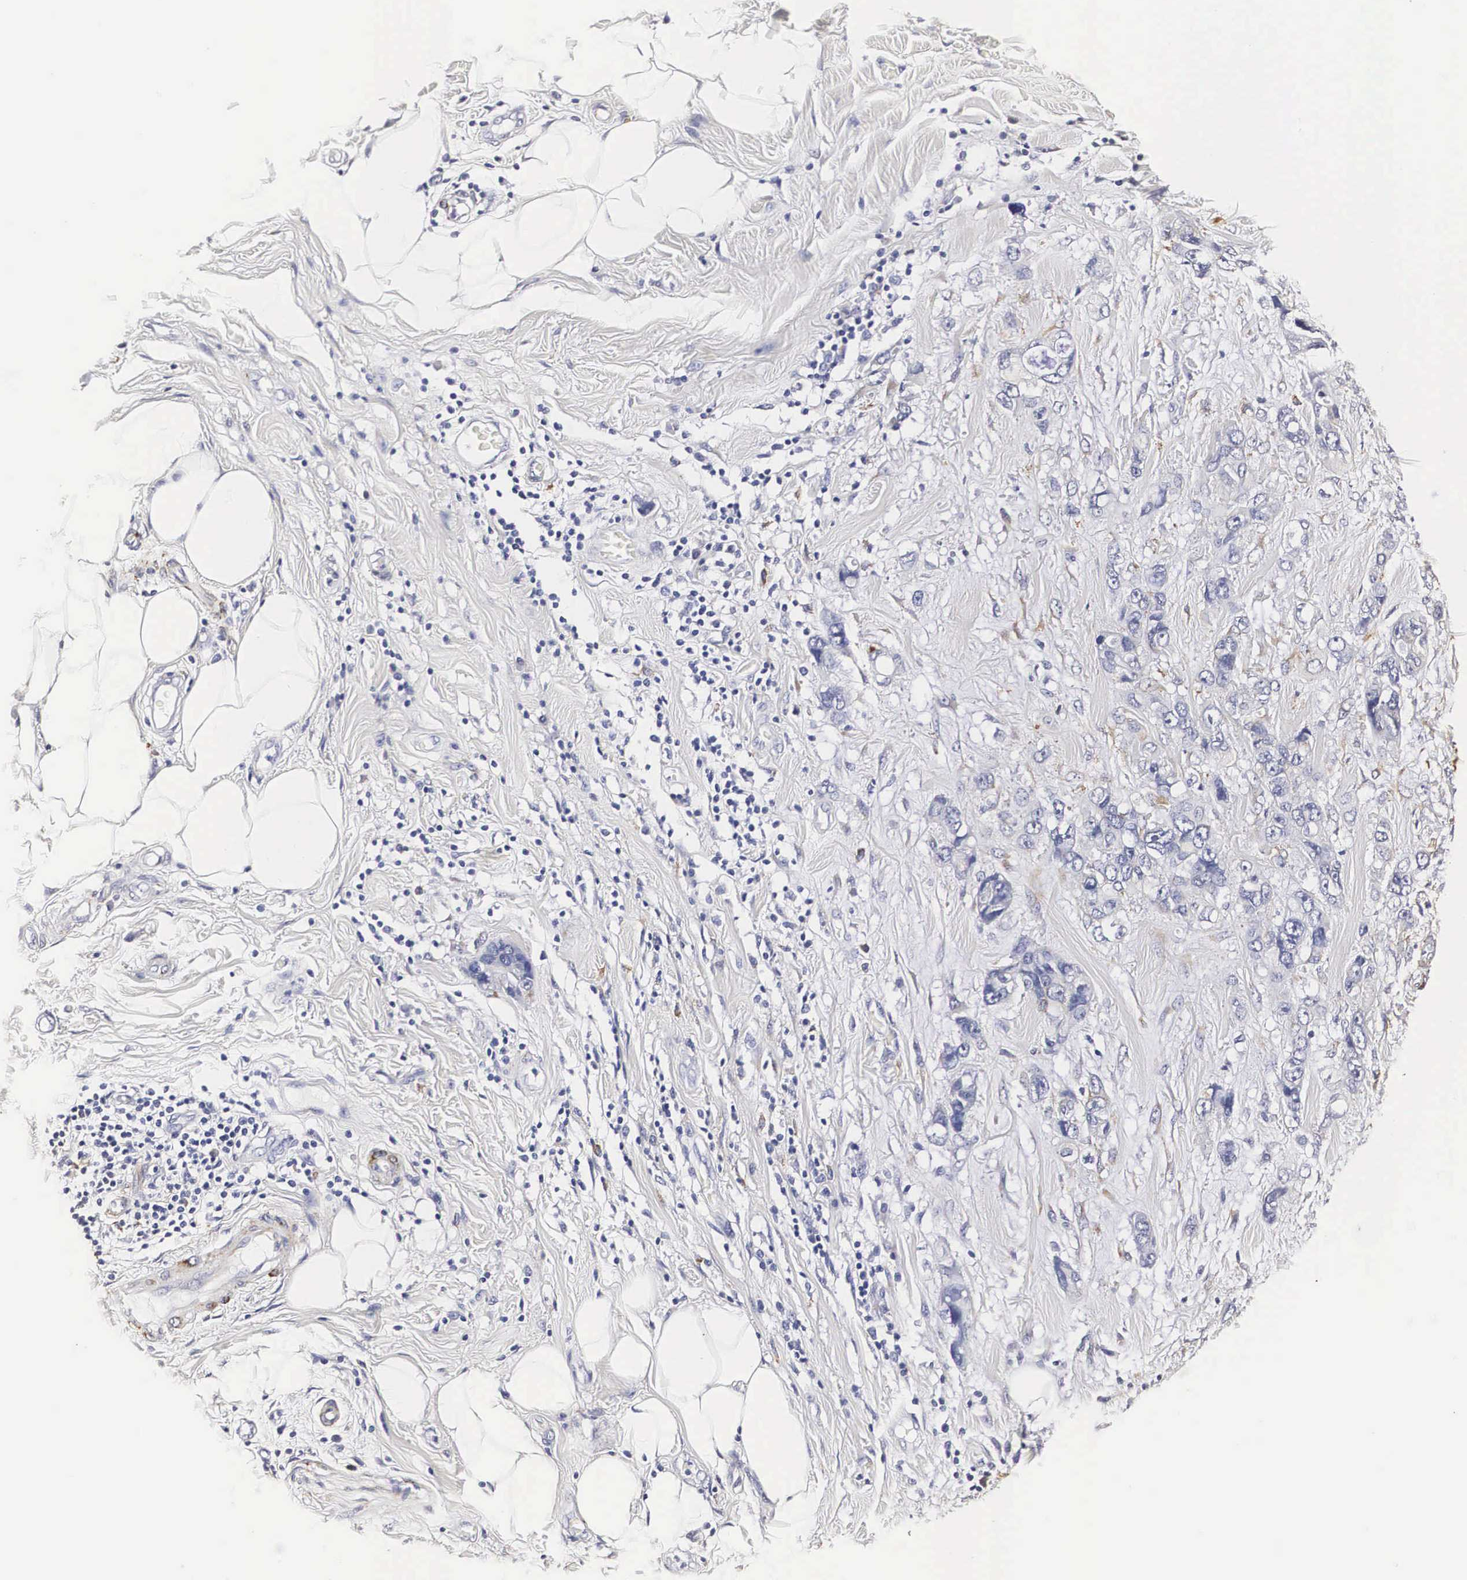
{"staining": {"intensity": "negative", "quantity": "none", "location": "none"}, "tissue": "stomach cancer", "cell_type": "Tumor cells", "image_type": "cancer", "snomed": [{"axis": "morphology", "description": "Adenocarcinoma, NOS"}, {"axis": "topography", "description": "Stomach, upper"}], "caption": "The image reveals no significant expression in tumor cells of stomach cancer. The staining is performed using DAB (3,3'-diaminobenzidine) brown chromogen with nuclei counter-stained in using hematoxylin.", "gene": "CKAP4", "patient": {"sex": "male", "age": 47}}